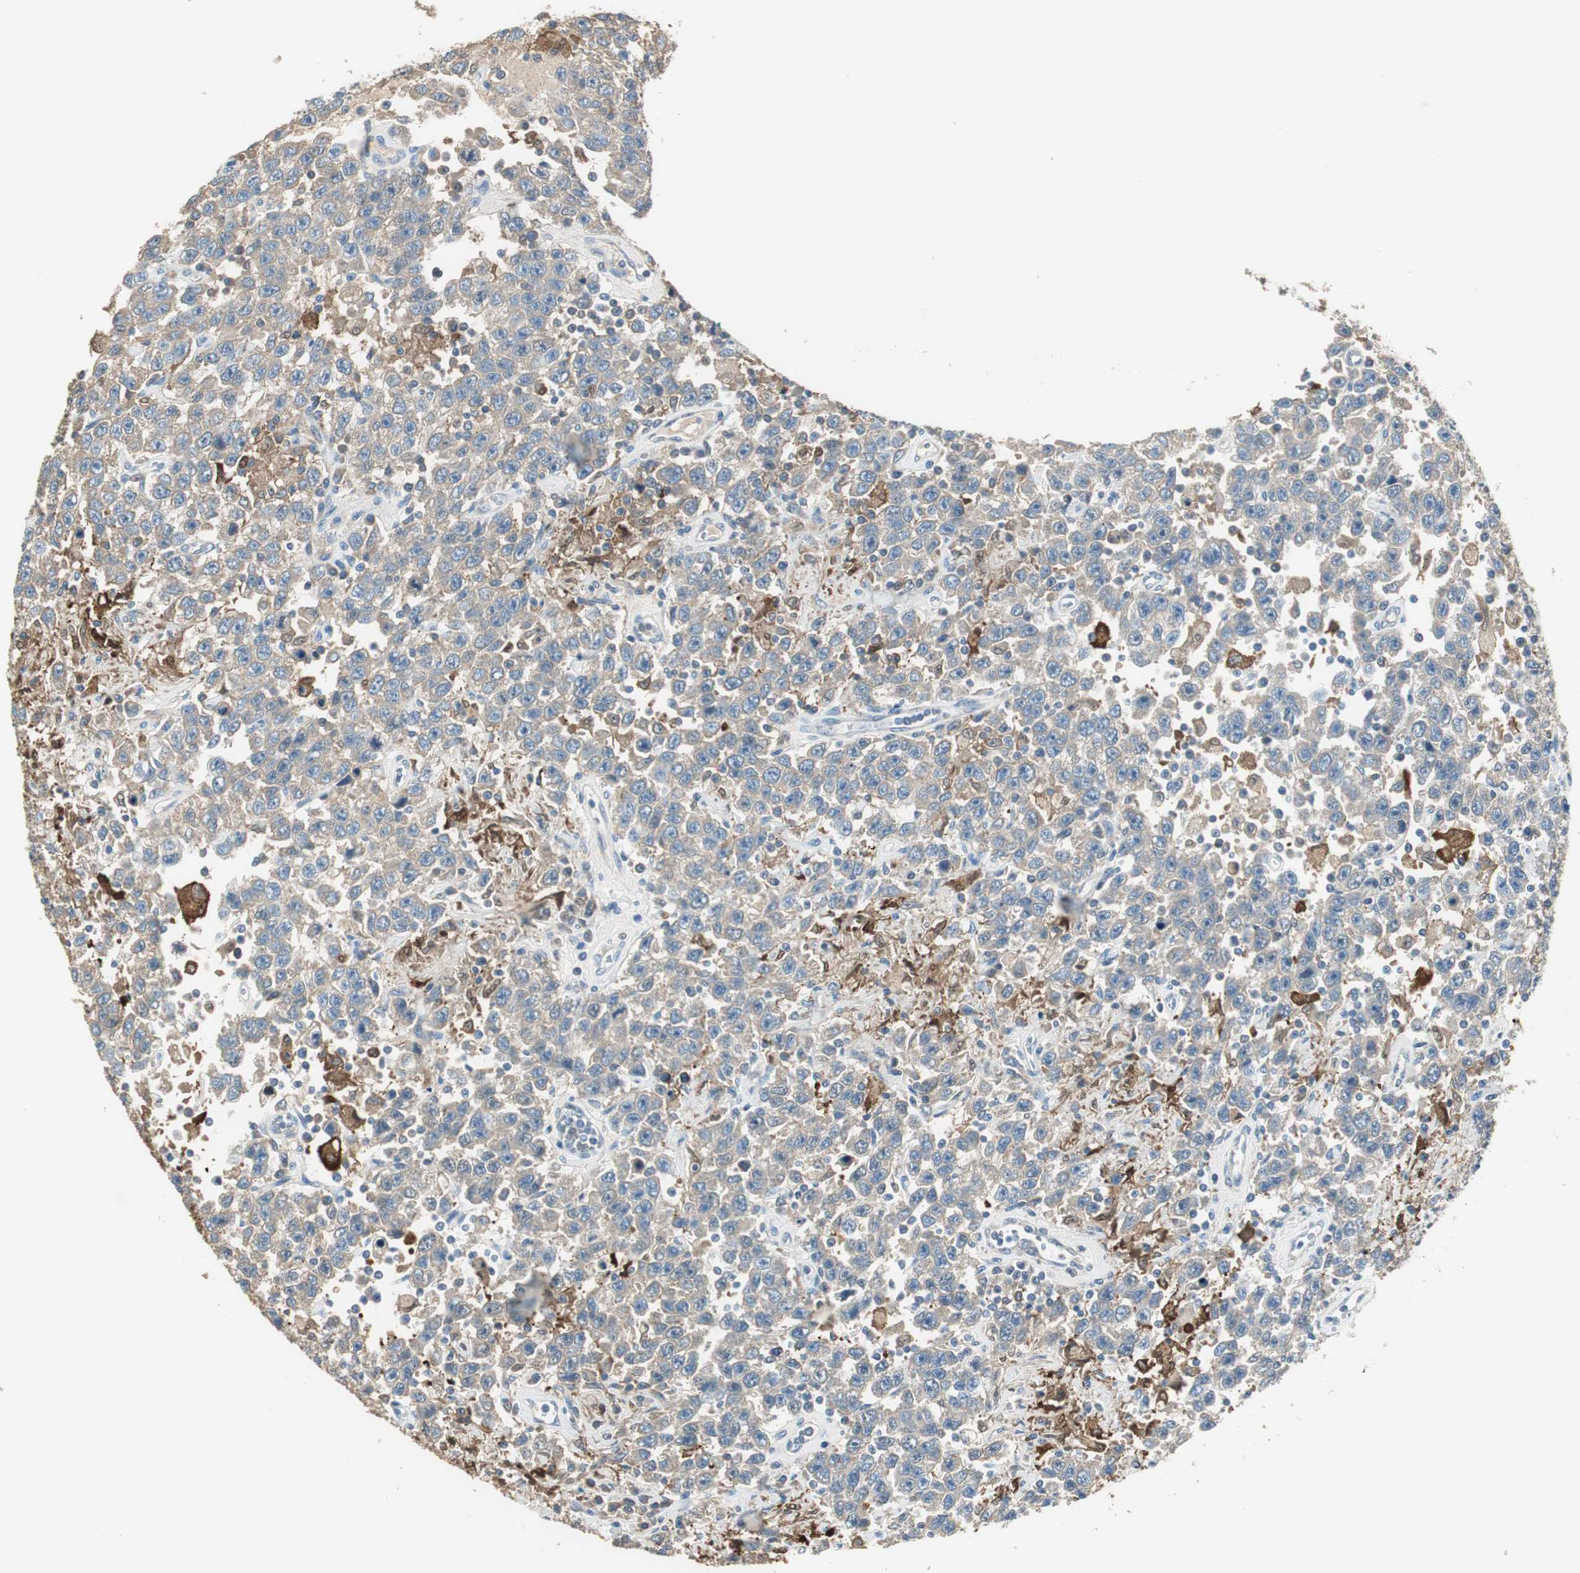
{"staining": {"intensity": "weak", "quantity": "25%-75%", "location": "cytoplasmic/membranous"}, "tissue": "testis cancer", "cell_type": "Tumor cells", "image_type": "cancer", "snomed": [{"axis": "morphology", "description": "Seminoma, NOS"}, {"axis": "topography", "description": "Testis"}], "caption": "The photomicrograph displays immunohistochemical staining of testis cancer. There is weak cytoplasmic/membranous positivity is seen in about 25%-75% of tumor cells.", "gene": "MSTO1", "patient": {"sex": "male", "age": 41}}